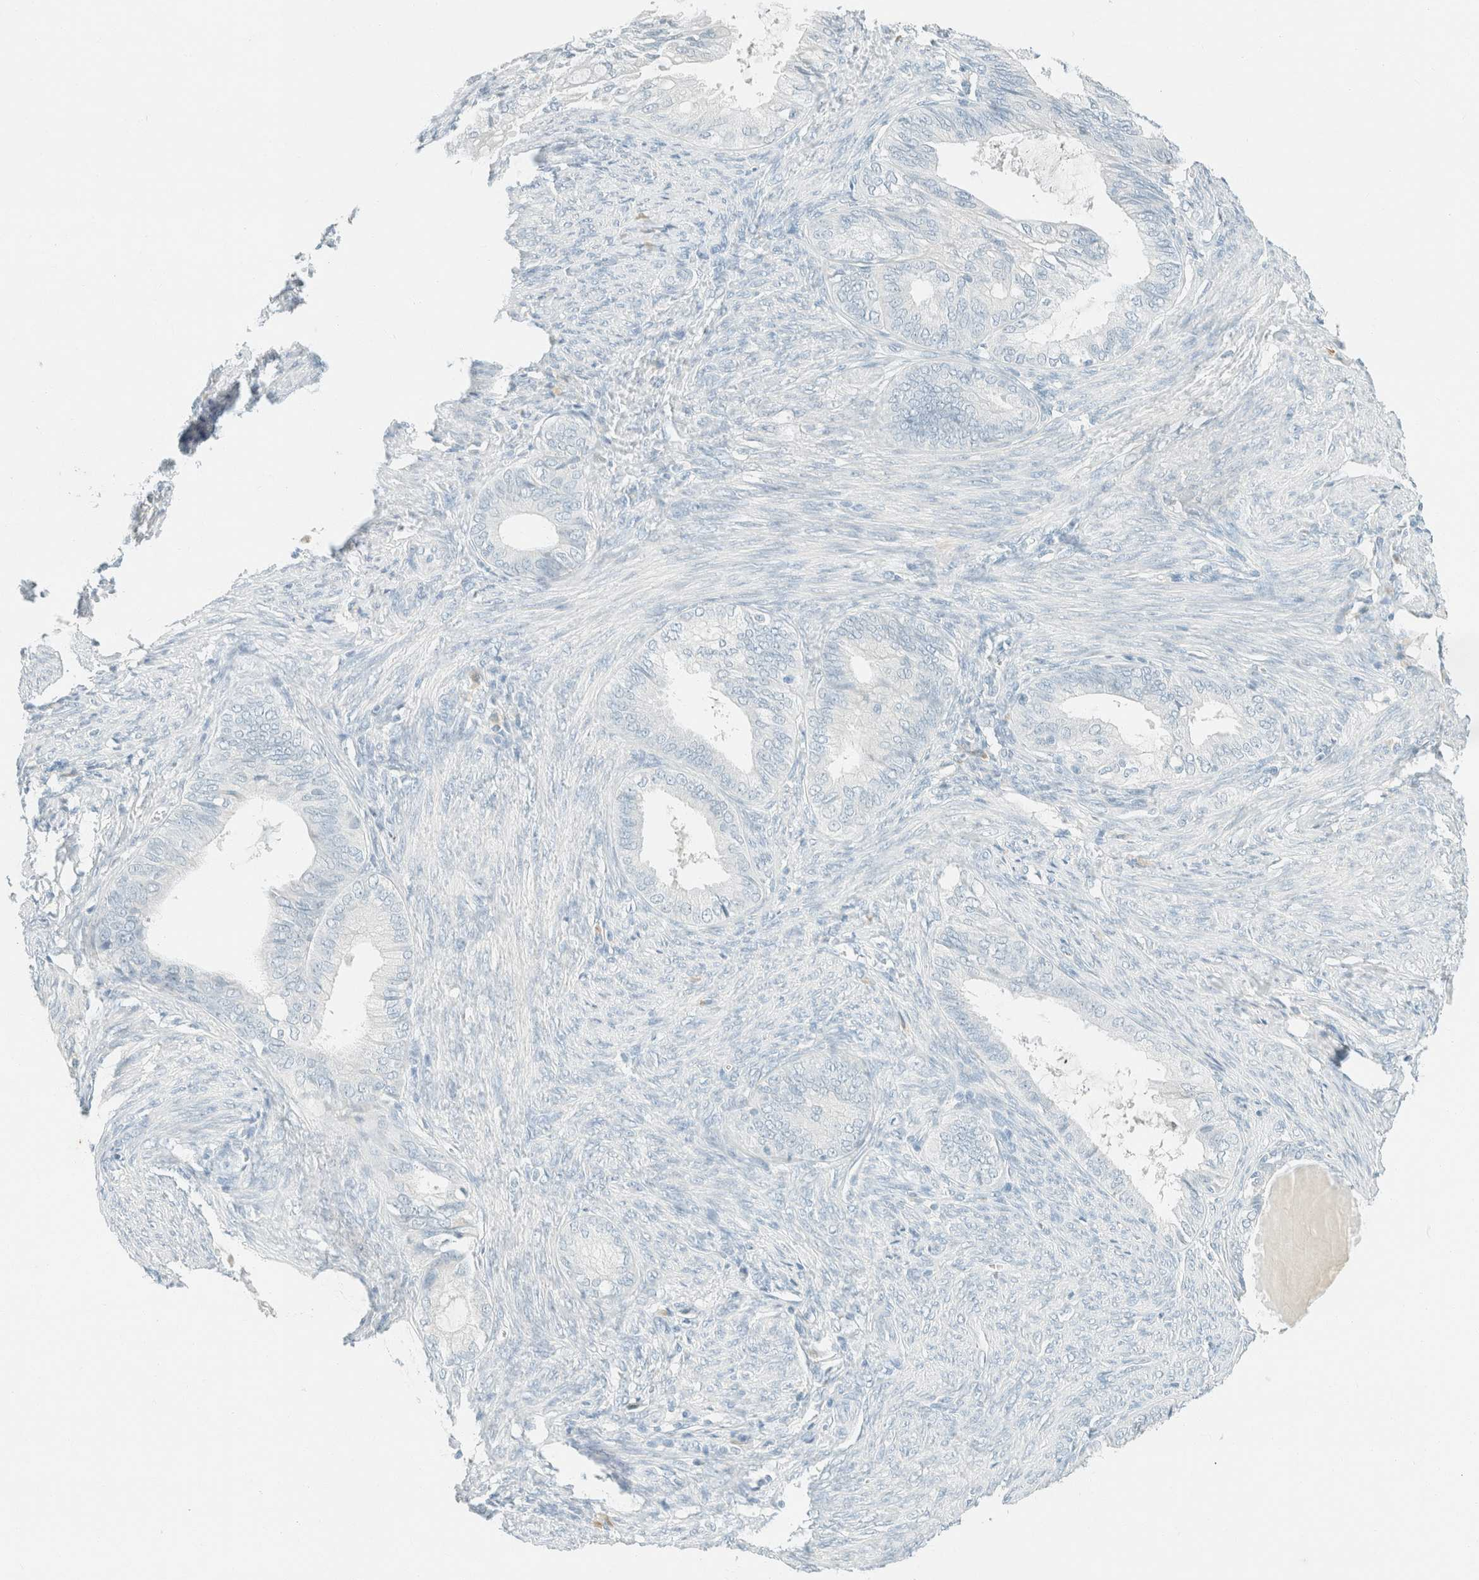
{"staining": {"intensity": "negative", "quantity": "none", "location": "none"}, "tissue": "endometrial cancer", "cell_type": "Tumor cells", "image_type": "cancer", "snomed": [{"axis": "morphology", "description": "Adenocarcinoma, NOS"}, {"axis": "topography", "description": "Endometrium"}], "caption": "The micrograph reveals no significant staining in tumor cells of endometrial cancer (adenocarcinoma). (DAB IHC visualized using brightfield microscopy, high magnification).", "gene": "GPA33", "patient": {"sex": "female", "age": 86}}